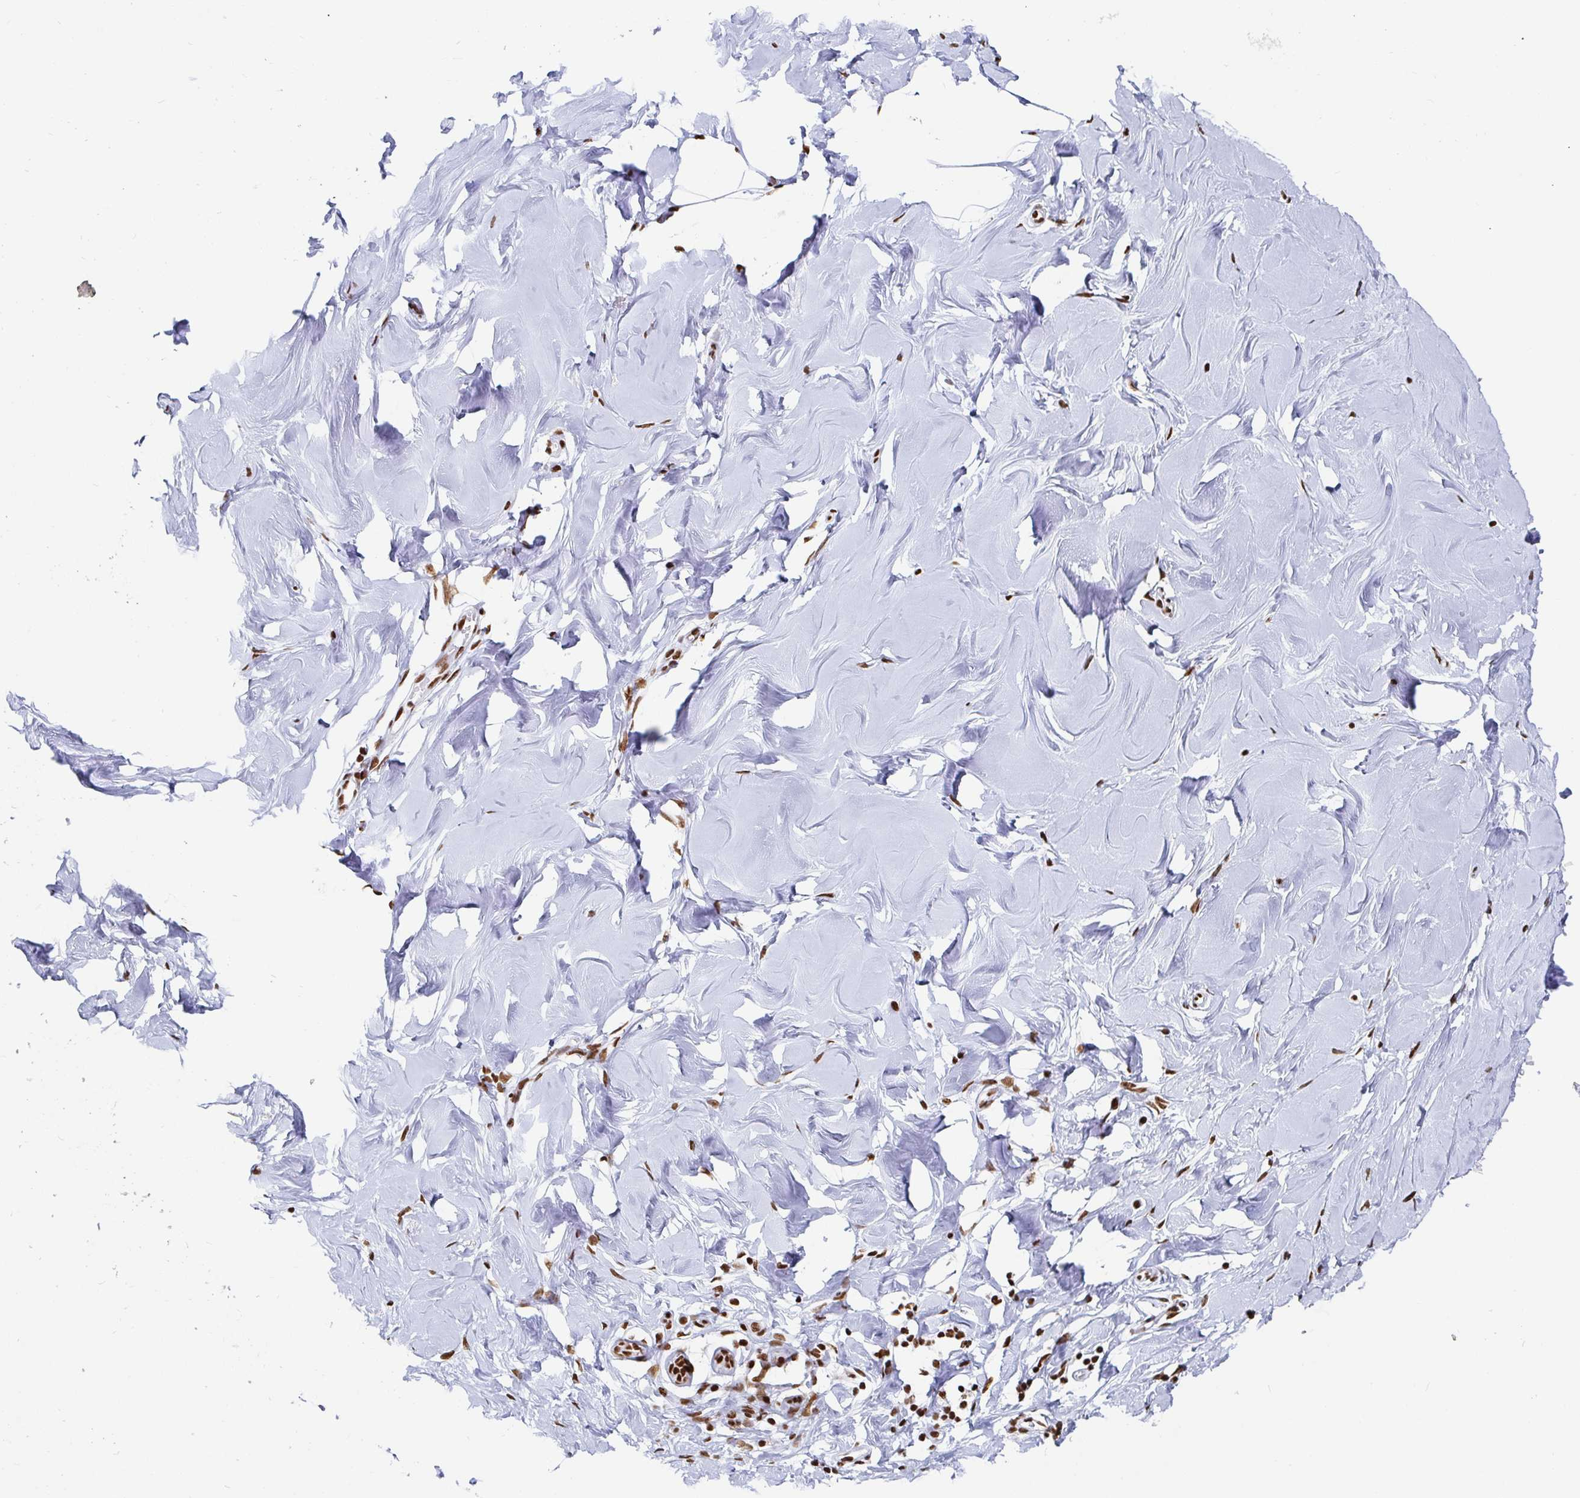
{"staining": {"intensity": "moderate", "quantity": "25%-75%", "location": "nuclear"}, "tissue": "breast", "cell_type": "Adipocytes", "image_type": "normal", "snomed": [{"axis": "morphology", "description": "Normal tissue, NOS"}, {"axis": "topography", "description": "Breast"}], "caption": "A medium amount of moderate nuclear positivity is appreciated in about 25%-75% of adipocytes in unremarkable breast.", "gene": "EWSR1", "patient": {"sex": "female", "age": 27}}